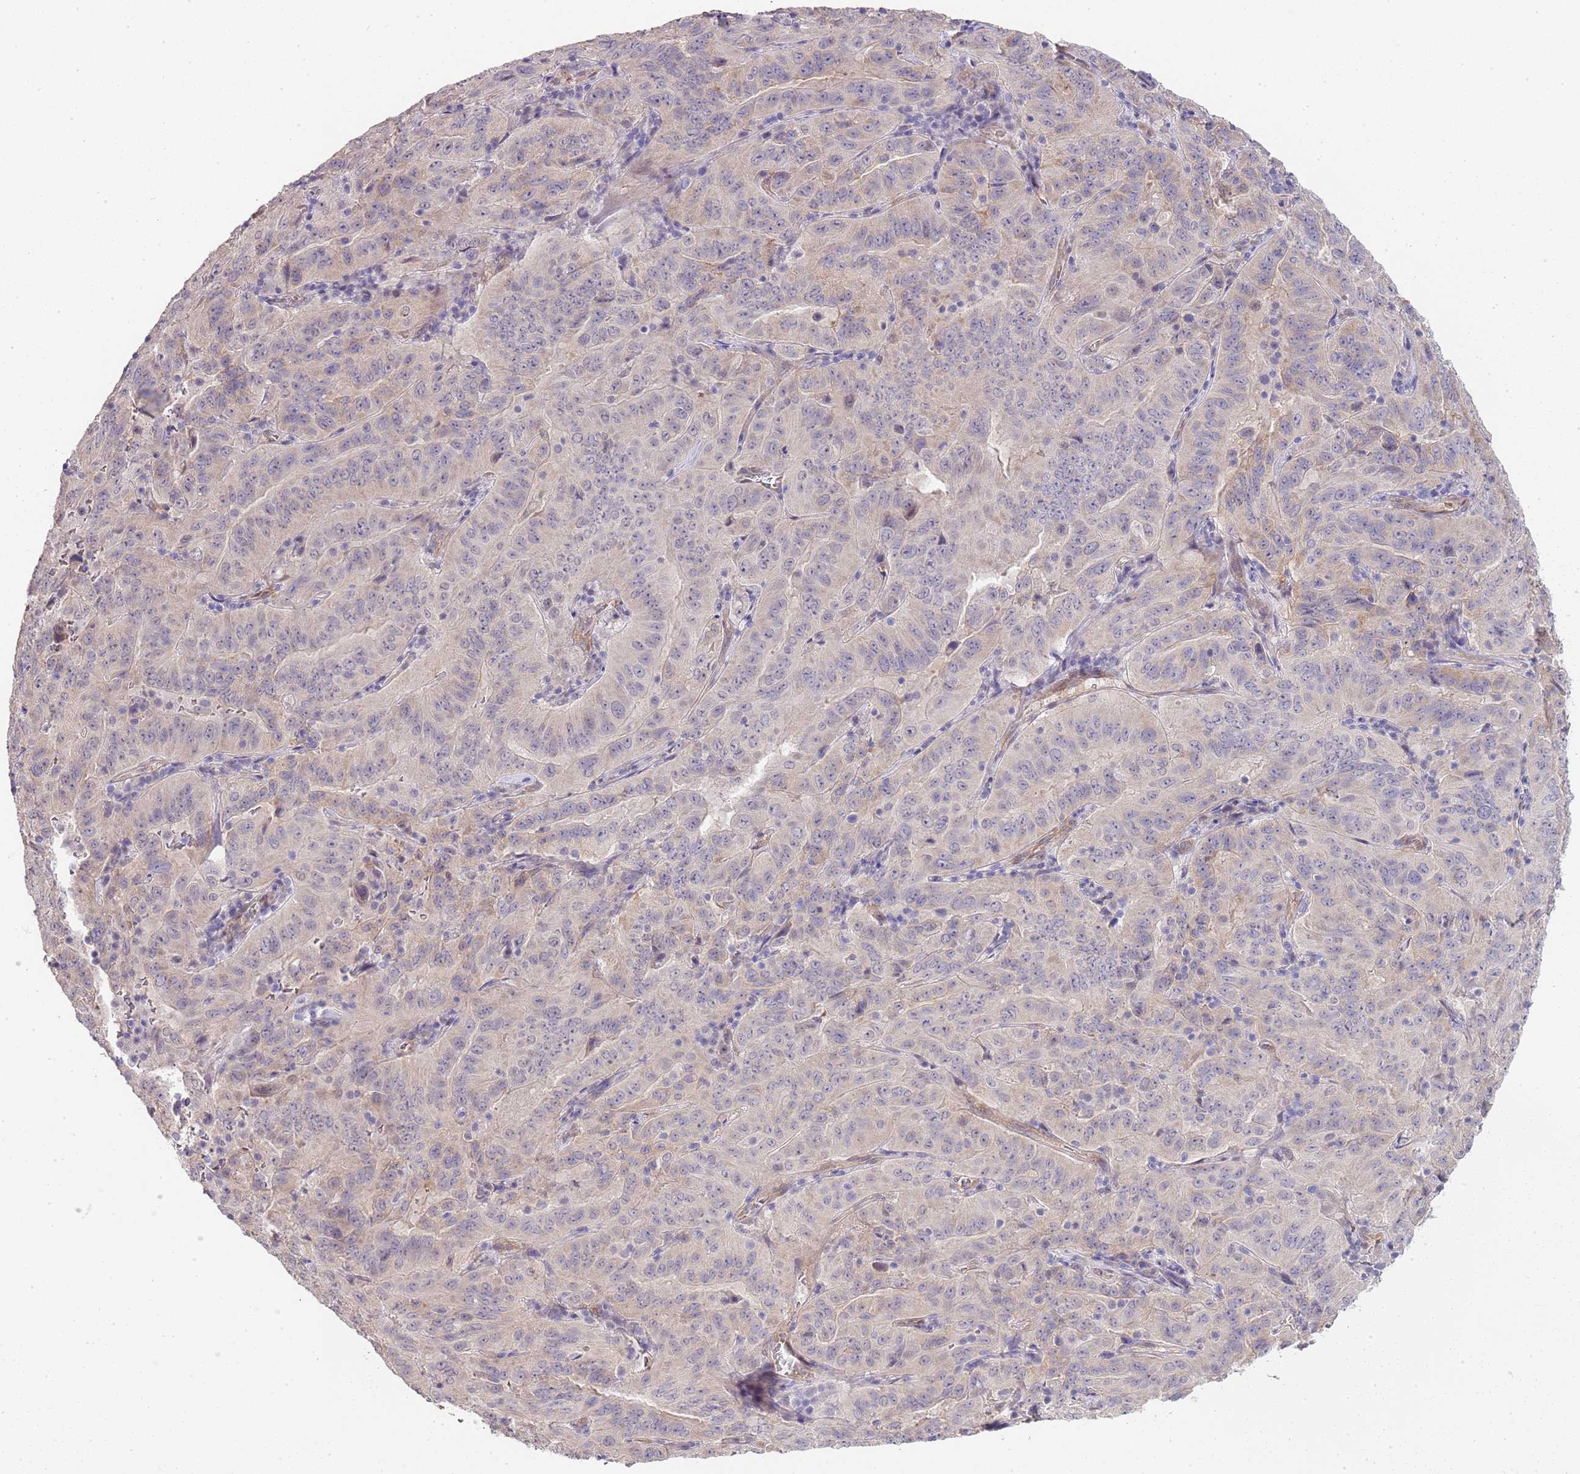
{"staining": {"intensity": "weak", "quantity": "<25%", "location": "cytoplasmic/membranous"}, "tissue": "pancreatic cancer", "cell_type": "Tumor cells", "image_type": "cancer", "snomed": [{"axis": "morphology", "description": "Adenocarcinoma, NOS"}, {"axis": "topography", "description": "Pancreas"}], "caption": "Protein analysis of adenocarcinoma (pancreatic) shows no significant staining in tumor cells.", "gene": "TBC1D9", "patient": {"sex": "male", "age": 63}}